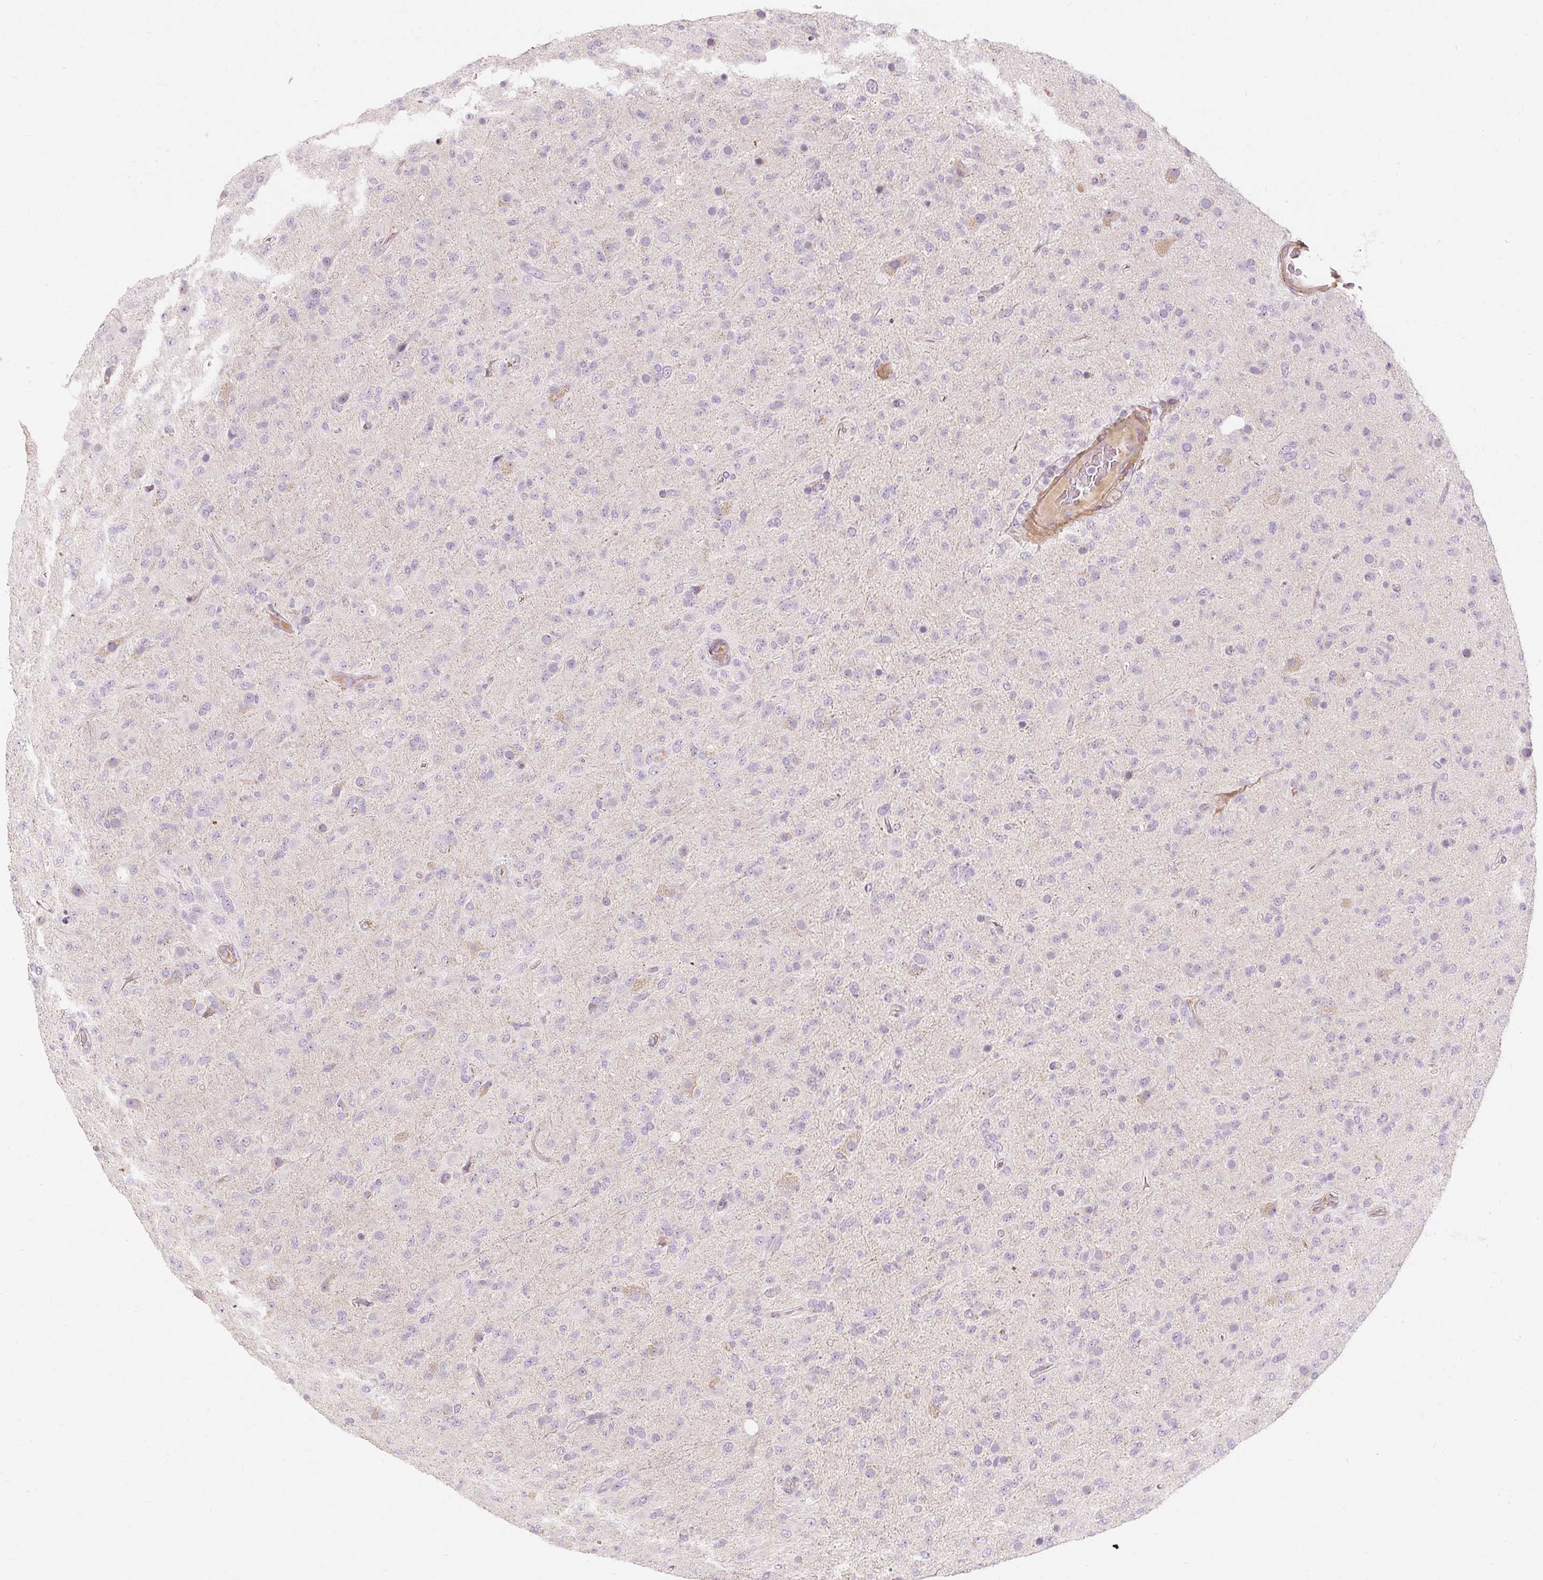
{"staining": {"intensity": "negative", "quantity": "none", "location": "none"}, "tissue": "glioma", "cell_type": "Tumor cells", "image_type": "cancer", "snomed": [{"axis": "morphology", "description": "Glioma, malignant, Low grade"}, {"axis": "topography", "description": "Brain"}], "caption": "A high-resolution photomicrograph shows immunohistochemistry (IHC) staining of low-grade glioma (malignant), which exhibits no significant positivity in tumor cells. The staining is performed using DAB brown chromogen with nuclei counter-stained in using hematoxylin.", "gene": "CAPN3", "patient": {"sex": "male", "age": 65}}